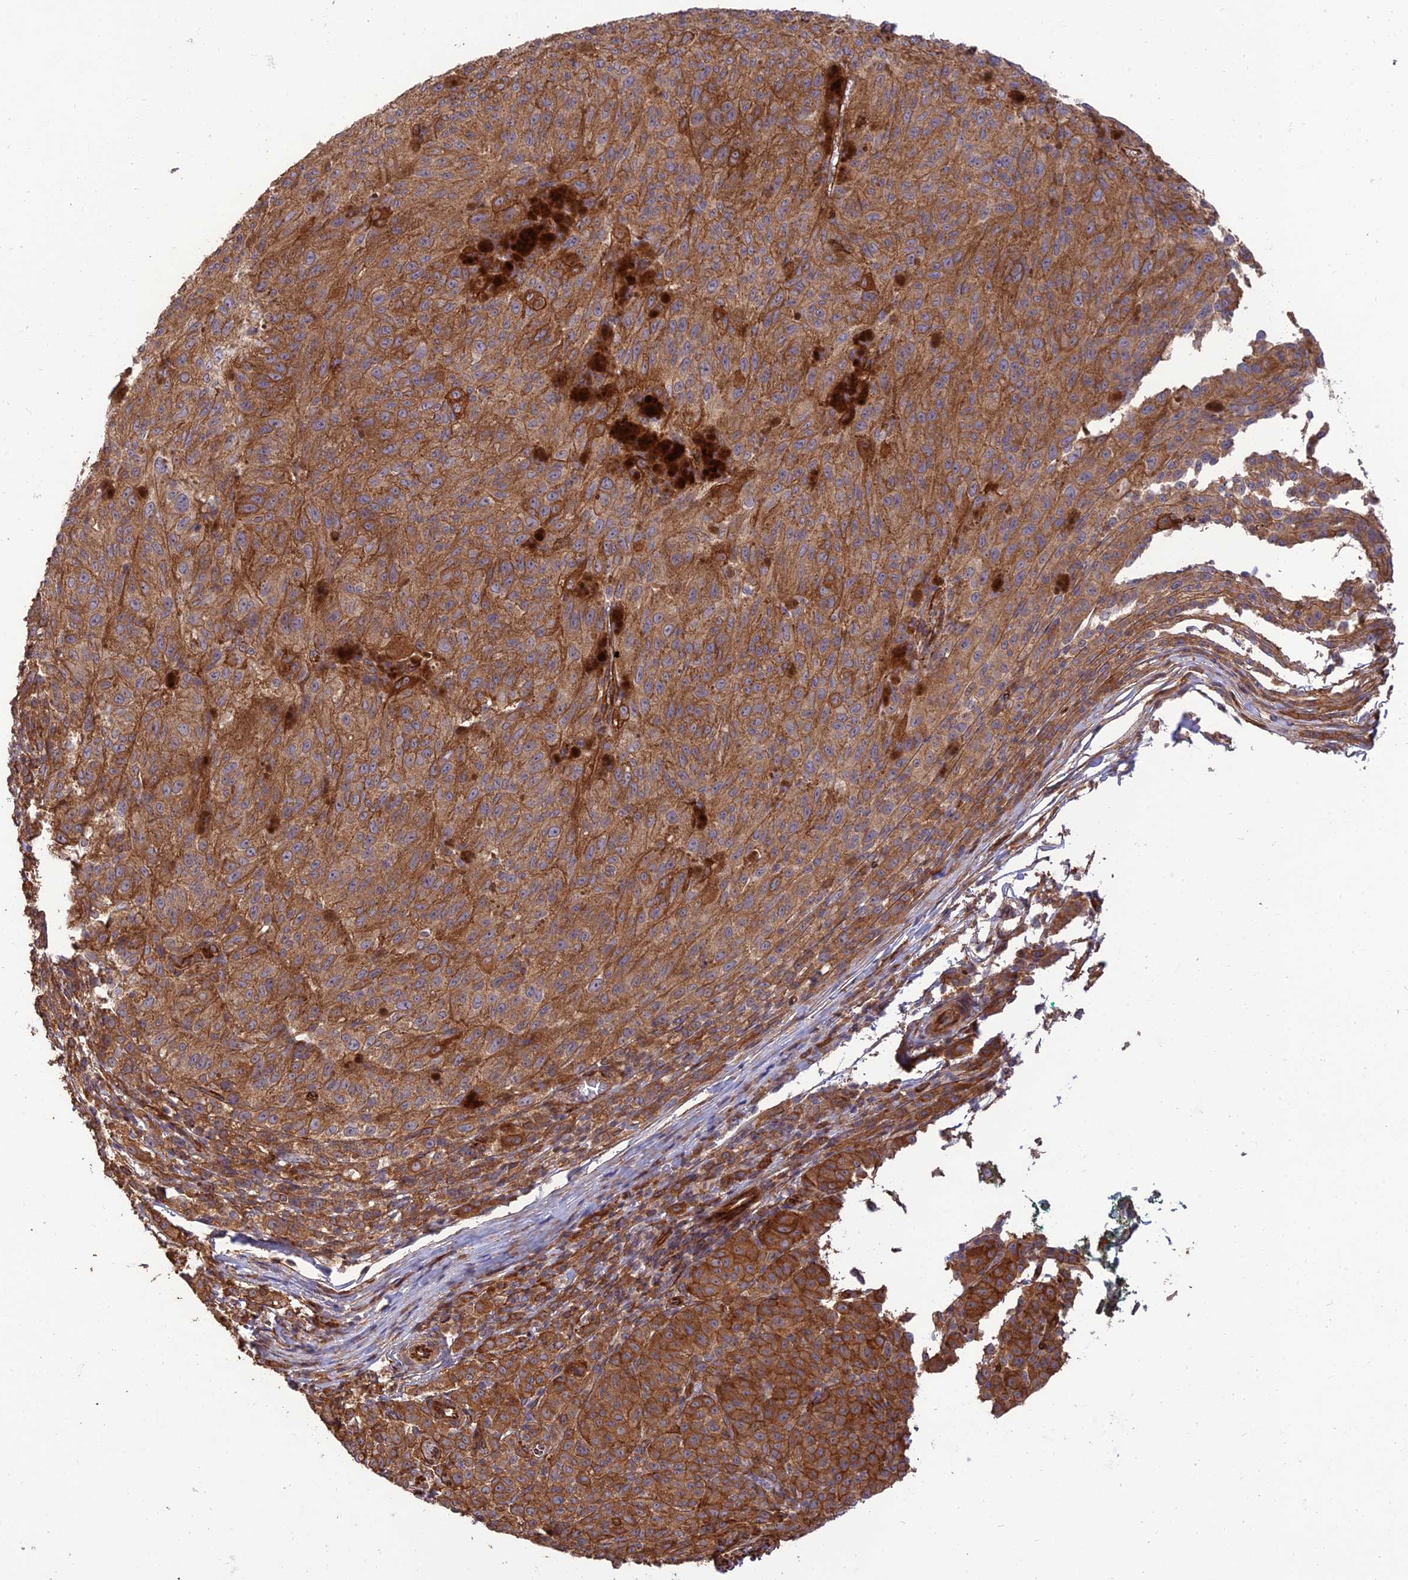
{"staining": {"intensity": "moderate", "quantity": ">75%", "location": "cytoplasmic/membranous"}, "tissue": "melanoma", "cell_type": "Tumor cells", "image_type": "cancer", "snomed": [{"axis": "morphology", "description": "Malignant melanoma, NOS"}, {"axis": "topography", "description": "Skin"}], "caption": "Human malignant melanoma stained with a protein marker shows moderate staining in tumor cells.", "gene": "HOMER2", "patient": {"sex": "female", "age": 52}}